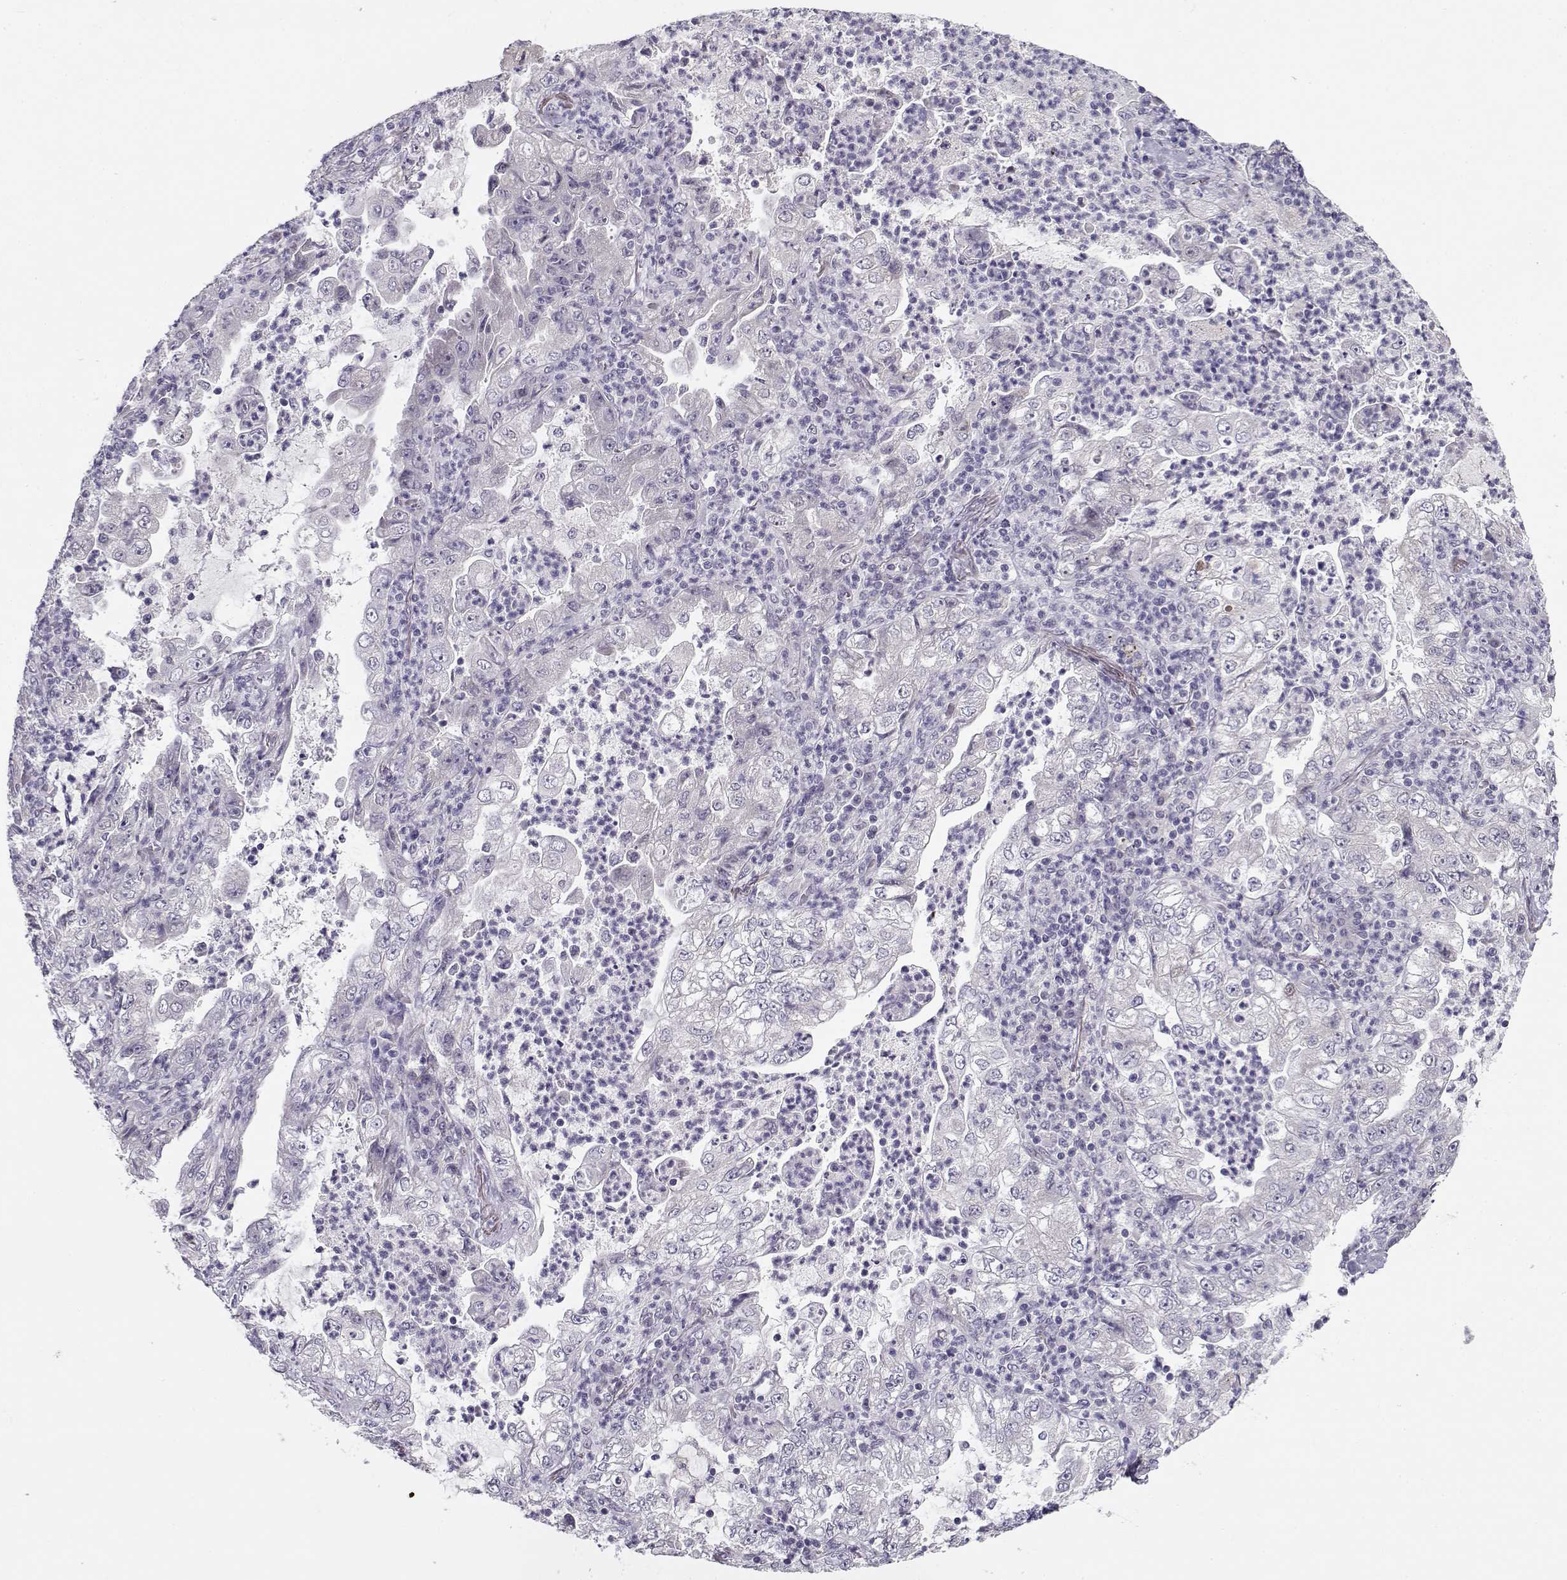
{"staining": {"intensity": "negative", "quantity": "none", "location": "none"}, "tissue": "lung cancer", "cell_type": "Tumor cells", "image_type": "cancer", "snomed": [{"axis": "morphology", "description": "Adenocarcinoma, NOS"}, {"axis": "topography", "description": "Lung"}], "caption": "Immunohistochemistry (IHC) image of human lung cancer (adenocarcinoma) stained for a protein (brown), which exhibits no expression in tumor cells.", "gene": "C16orf86", "patient": {"sex": "female", "age": 73}}